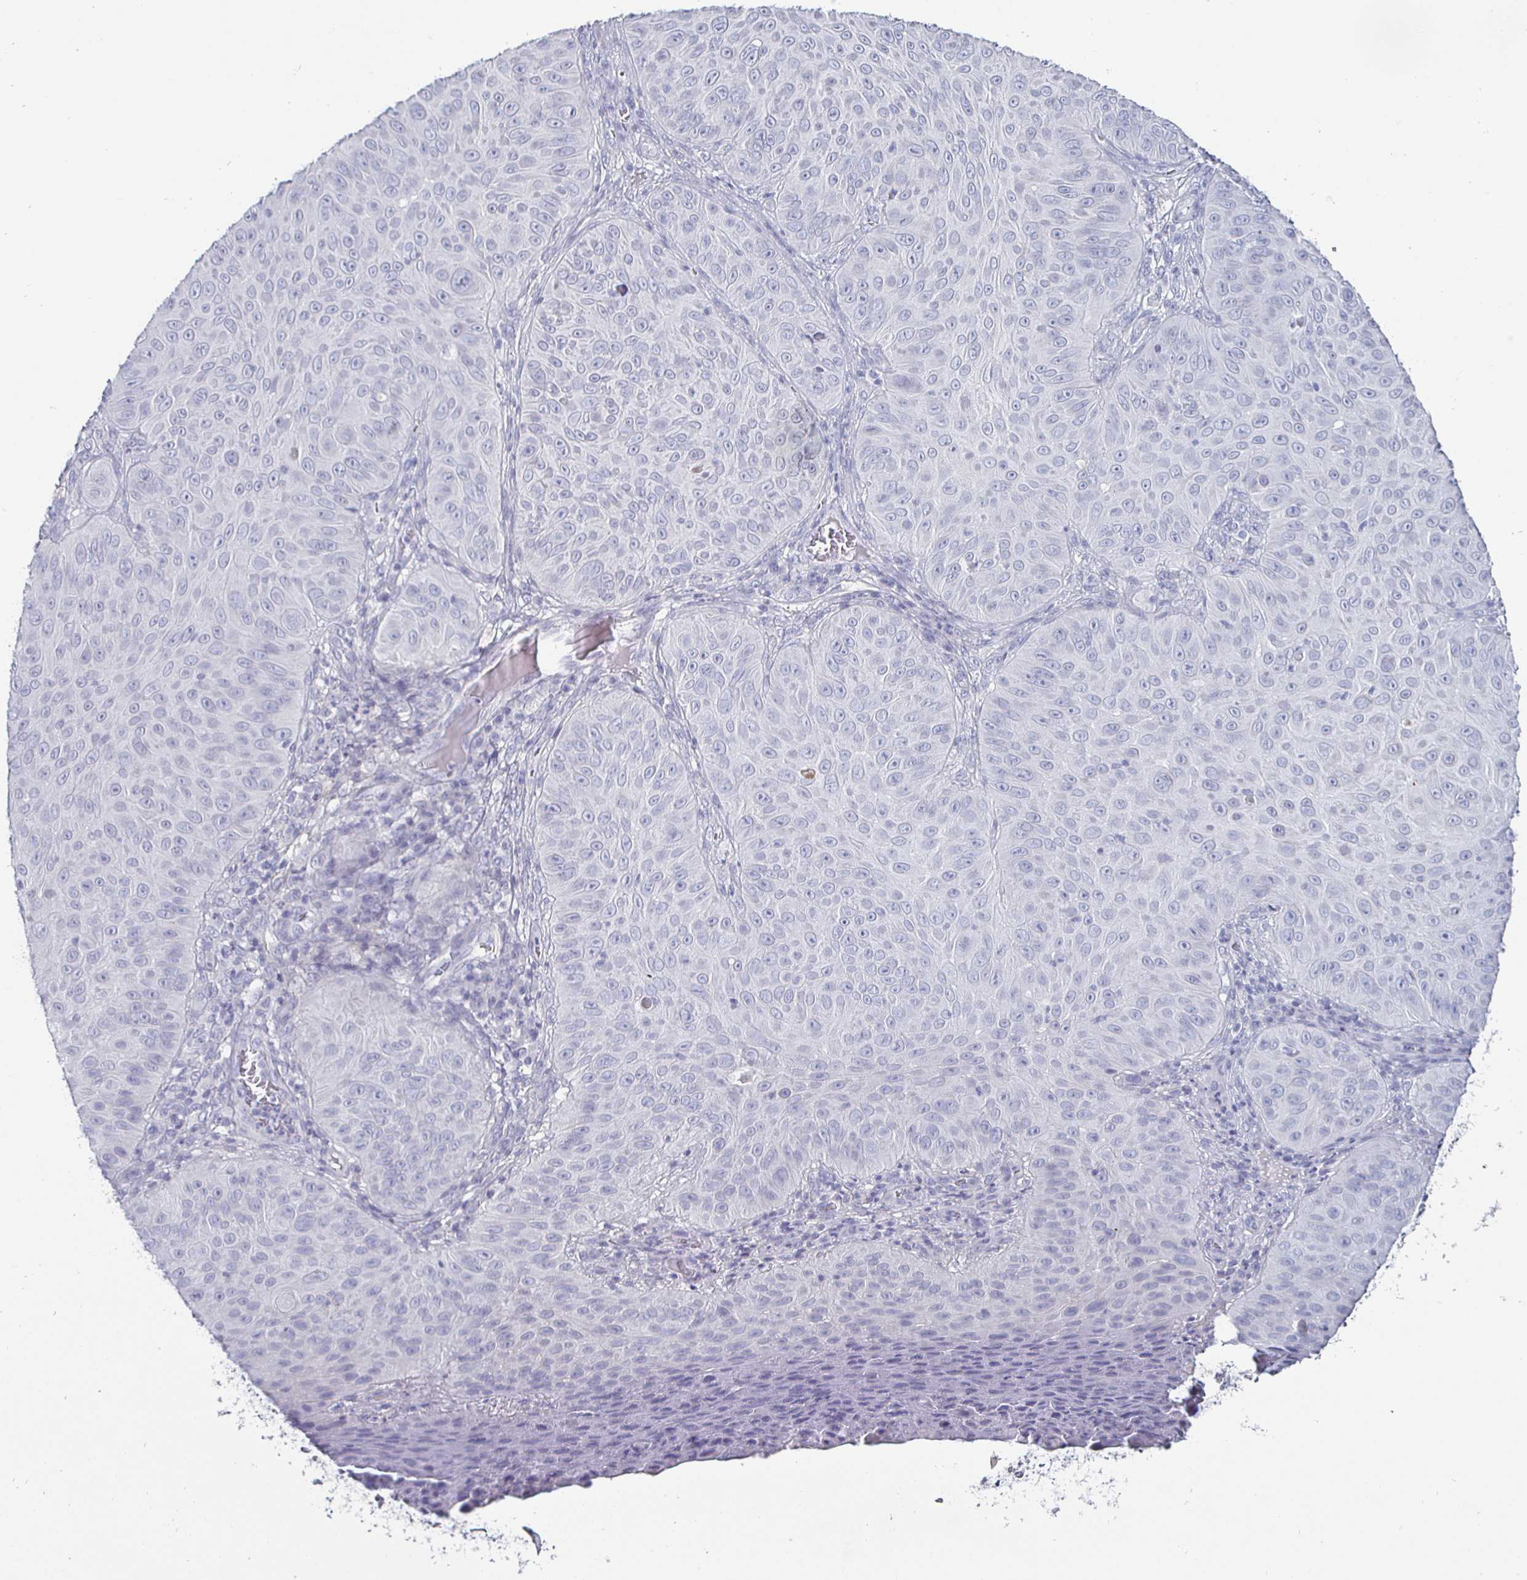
{"staining": {"intensity": "negative", "quantity": "none", "location": "none"}, "tissue": "skin cancer", "cell_type": "Tumor cells", "image_type": "cancer", "snomed": [{"axis": "morphology", "description": "Squamous cell carcinoma, NOS"}, {"axis": "topography", "description": "Skin"}], "caption": "IHC image of neoplastic tissue: human skin cancer stained with DAB reveals no significant protein staining in tumor cells.", "gene": "ENPP1", "patient": {"sex": "male", "age": 82}}